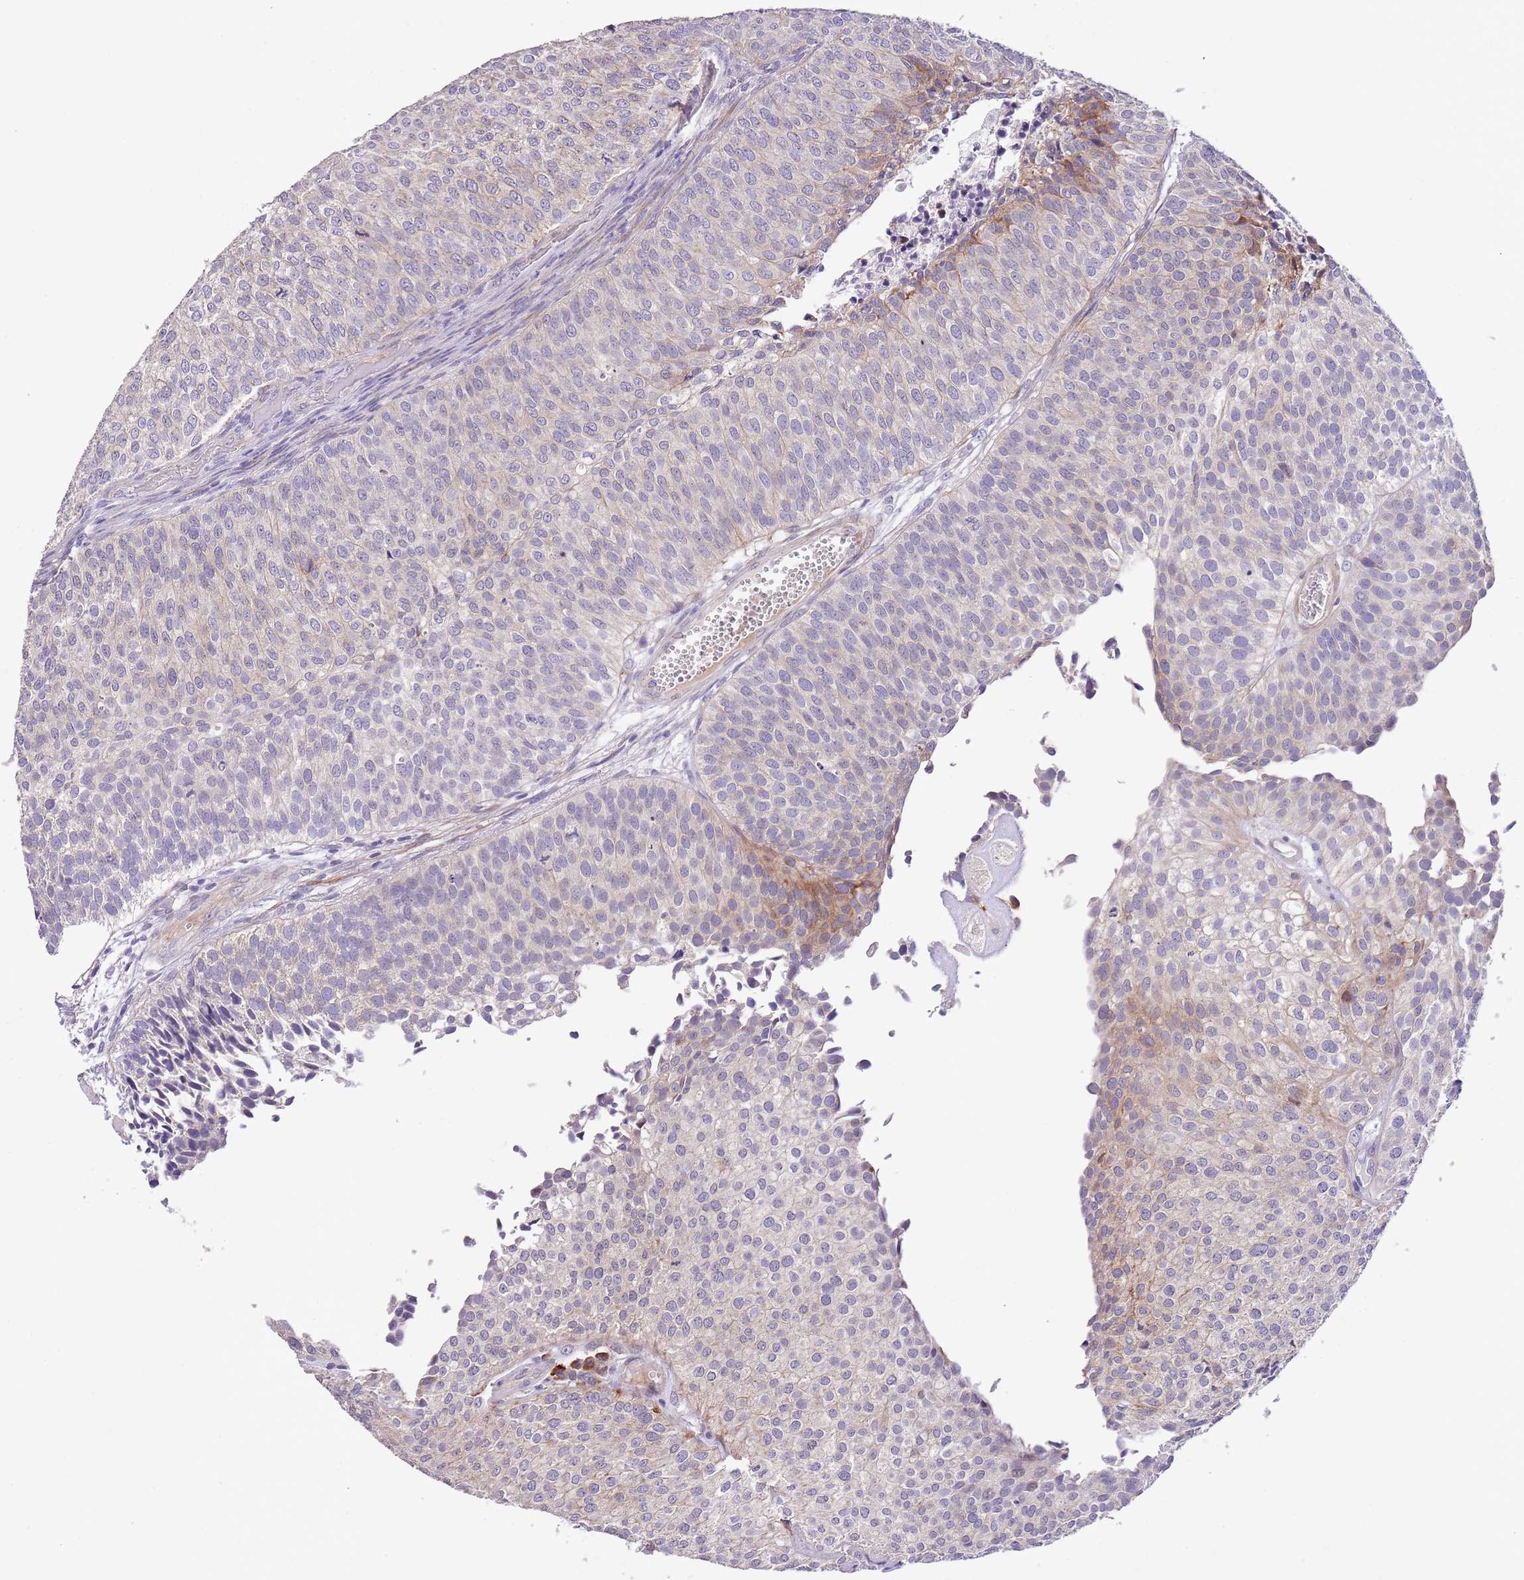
{"staining": {"intensity": "negative", "quantity": "none", "location": "none"}, "tissue": "urothelial cancer", "cell_type": "Tumor cells", "image_type": "cancer", "snomed": [{"axis": "morphology", "description": "Urothelial carcinoma, Low grade"}, {"axis": "topography", "description": "Urinary bladder"}], "caption": "An immunohistochemistry photomicrograph of urothelial cancer is shown. There is no staining in tumor cells of urothelial cancer. (Immunohistochemistry (ihc), brightfield microscopy, high magnification).", "gene": "ZNF658", "patient": {"sex": "male", "age": 84}}